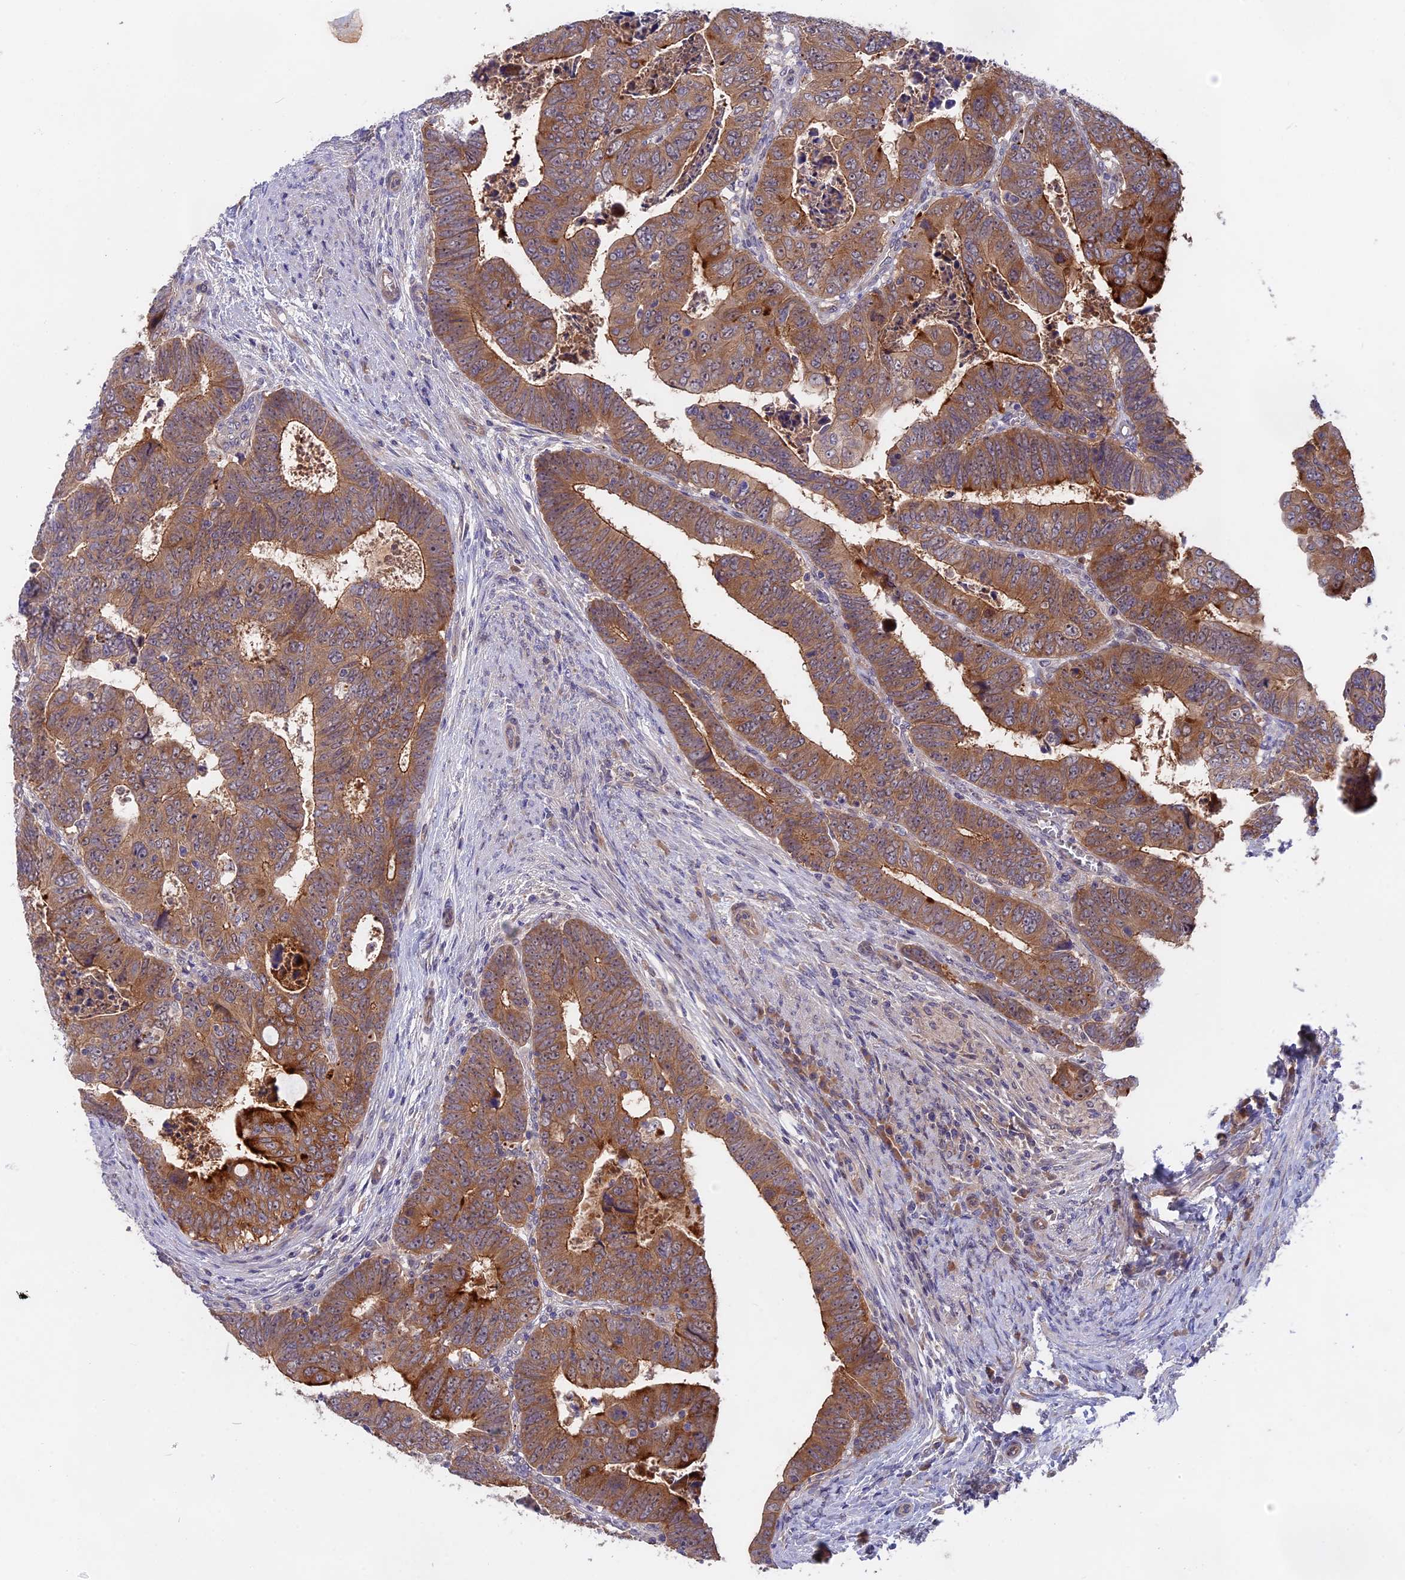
{"staining": {"intensity": "moderate", "quantity": ">75%", "location": "cytoplasmic/membranous"}, "tissue": "colorectal cancer", "cell_type": "Tumor cells", "image_type": "cancer", "snomed": [{"axis": "morphology", "description": "Normal tissue, NOS"}, {"axis": "morphology", "description": "Adenocarcinoma, NOS"}, {"axis": "topography", "description": "Rectum"}], "caption": "Immunohistochemical staining of human colorectal cancer (adenocarcinoma) exhibits medium levels of moderate cytoplasmic/membranous protein positivity in approximately >75% of tumor cells.", "gene": "TENT4B", "patient": {"sex": "female", "age": 65}}